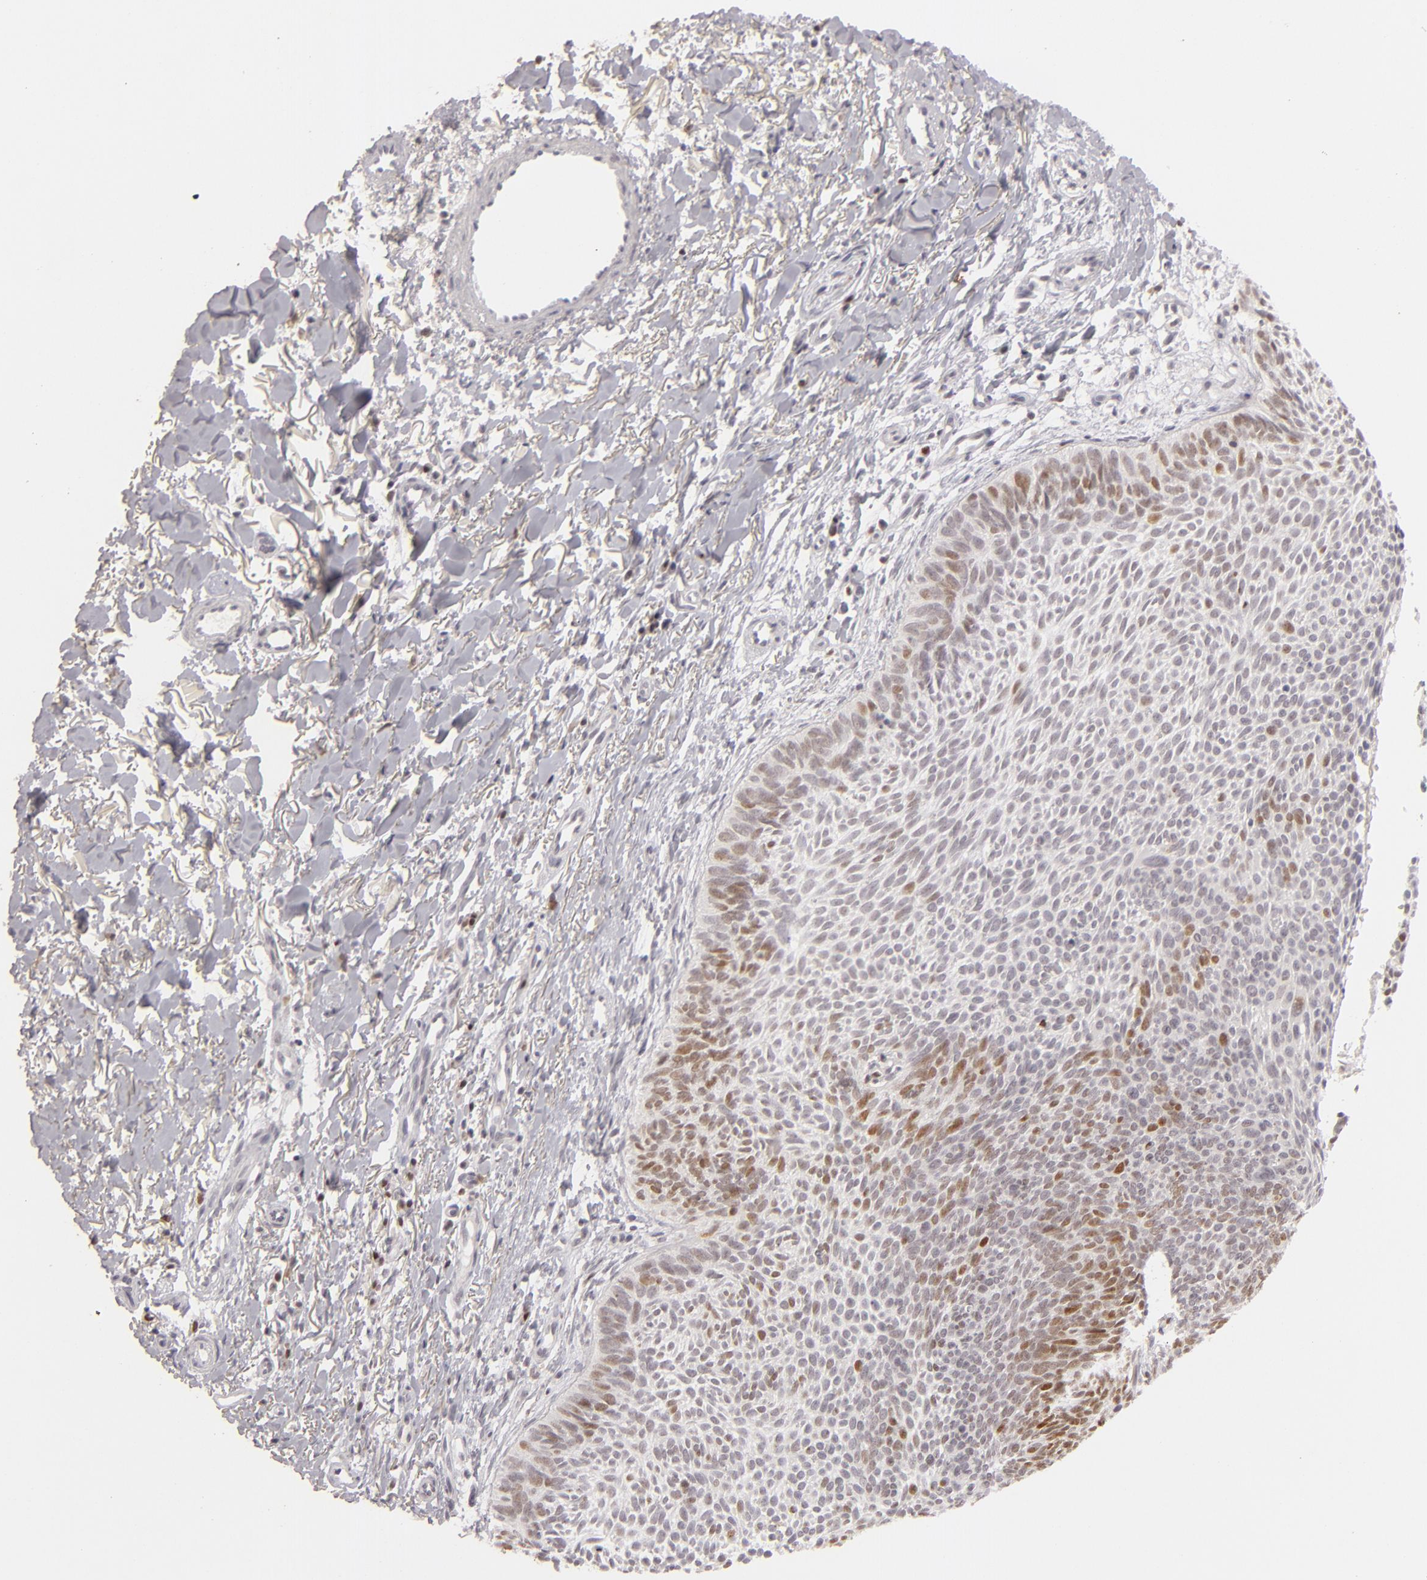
{"staining": {"intensity": "moderate", "quantity": "<25%", "location": "nuclear"}, "tissue": "skin cancer", "cell_type": "Tumor cells", "image_type": "cancer", "snomed": [{"axis": "morphology", "description": "Basal cell carcinoma"}, {"axis": "topography", "description": "Skin"}], "caption": "The micrograph shows immunohistochemical staining of skin cancer. There is moderate nuclear expression is identified in approximately <25% of tumor cells.", "gene": "FEN1", "patient": {"sex": "male", "age": 84}}